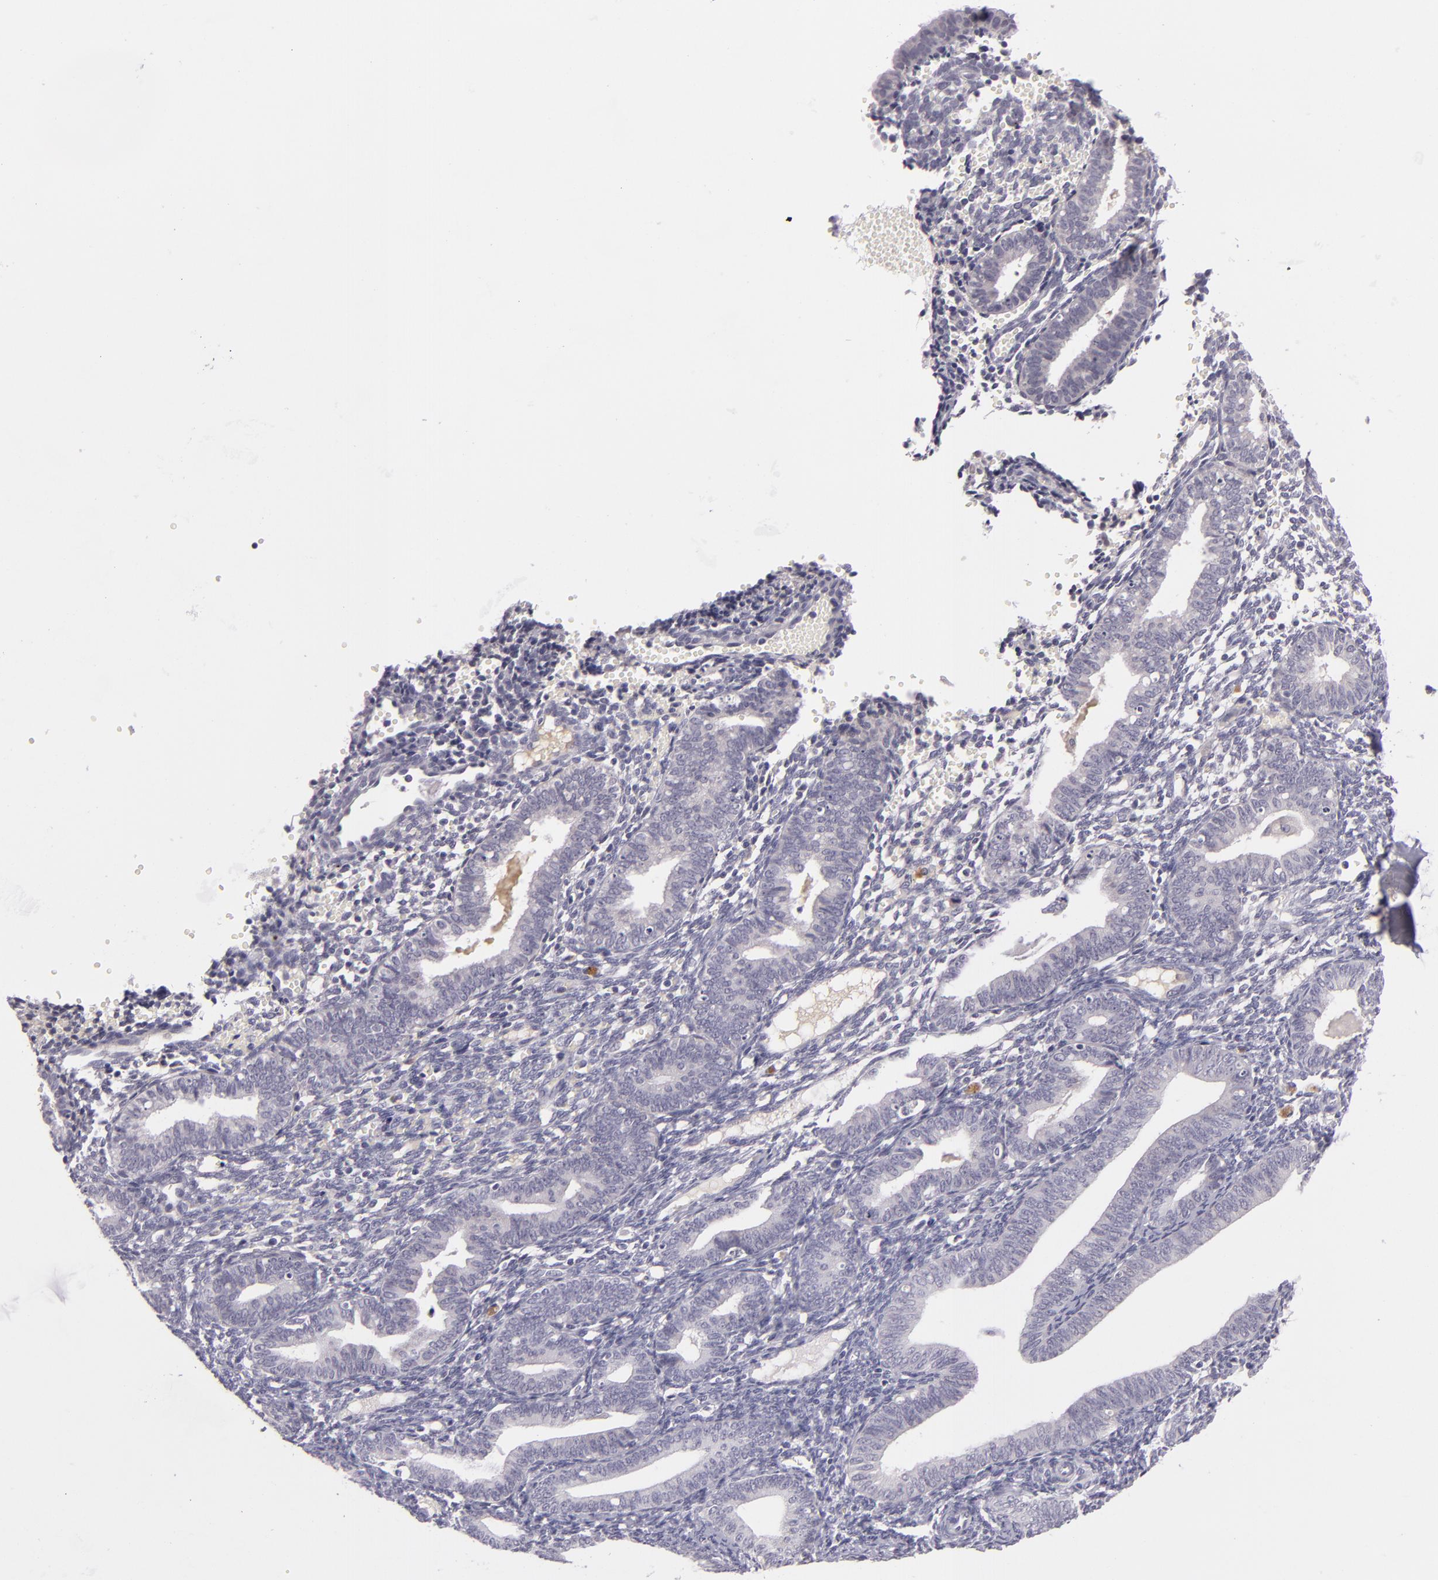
{"staining": {"intensity": "negative", "quantity": "none", "location": "none"}, "tissue": "endometrium", "cell_type": "Cells in endometrial stroma", "image_type": "normal", "snomed": [{"axis": "morphology", "description": "Normal tissue, NOS"}, {"axis": "topography", "description": "Endometrium"}], "caption": "This image is of benign endometrium stained with immunohistochemistry to label a protein in brown with the nuclei are counter-stained blue. There is no positivity in cells in endometrial stroma.", "gene": "DAG1", "patient": {"sex": "female", "age": 61}}